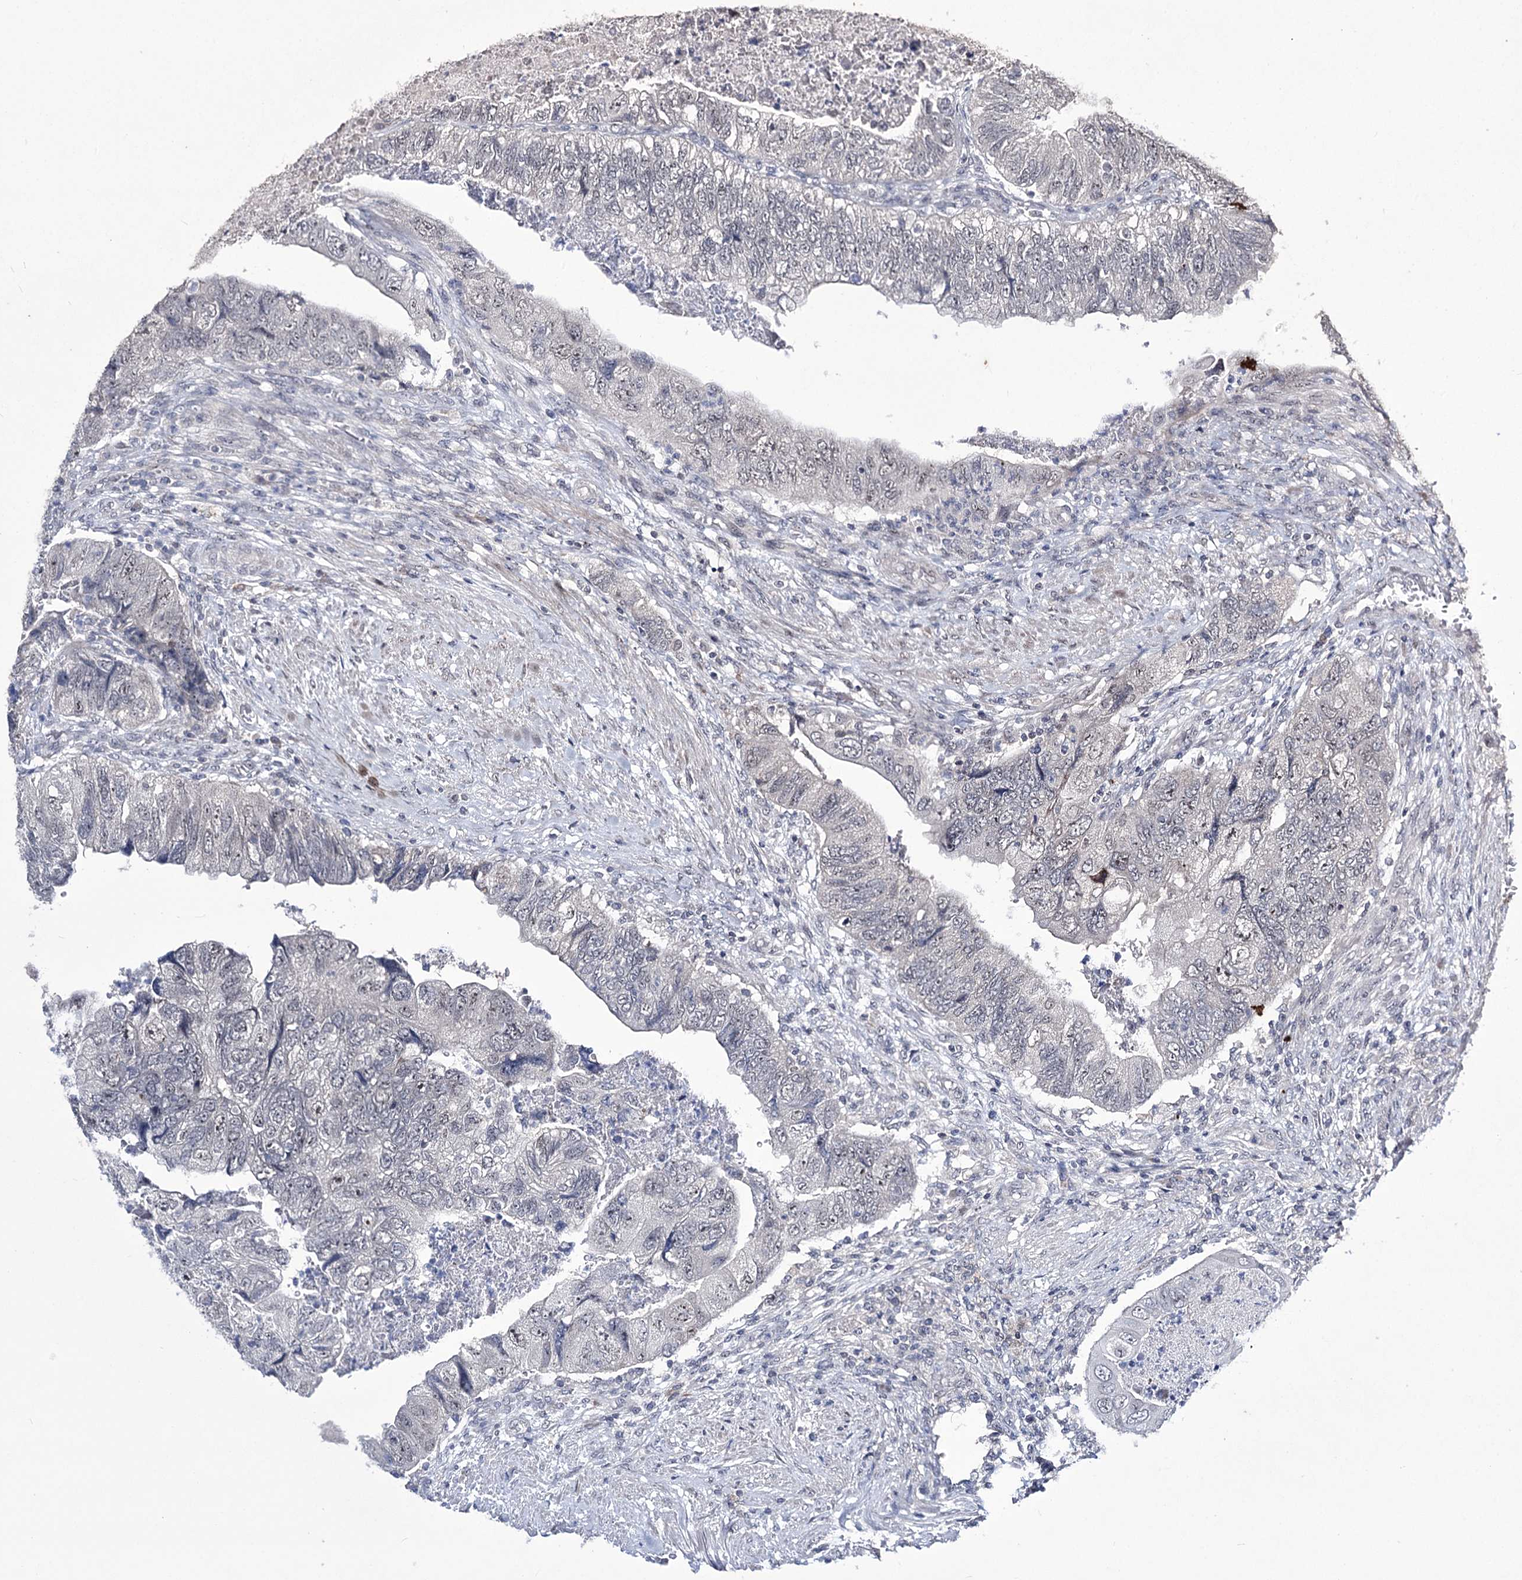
{"staining": {"intensity": "weak", "quantity": "<25%", "location": "nuclear"}, "tissue": "colorectal cancer", "cell_type": "Tumor cells", "image_type": "cancer", "snomed": [{"axis": "morphology", "description": "Adenocarcinoma, NOS"}, {"axis": "topography", "description": "Rectum"}], "caption": "The micrograph demonstrates no staining of tumor cells in colorectal cancer (adenocarcinoma). The staining was performed using DAB (3,3'-diaminobenzidine) to visualize the protein expression in brown, while the nuclei were stained in blue with hematoxylin (Magnification: 20x).", "gene": "VGLL4", "patient": {"sex": "male", "age": 63}}